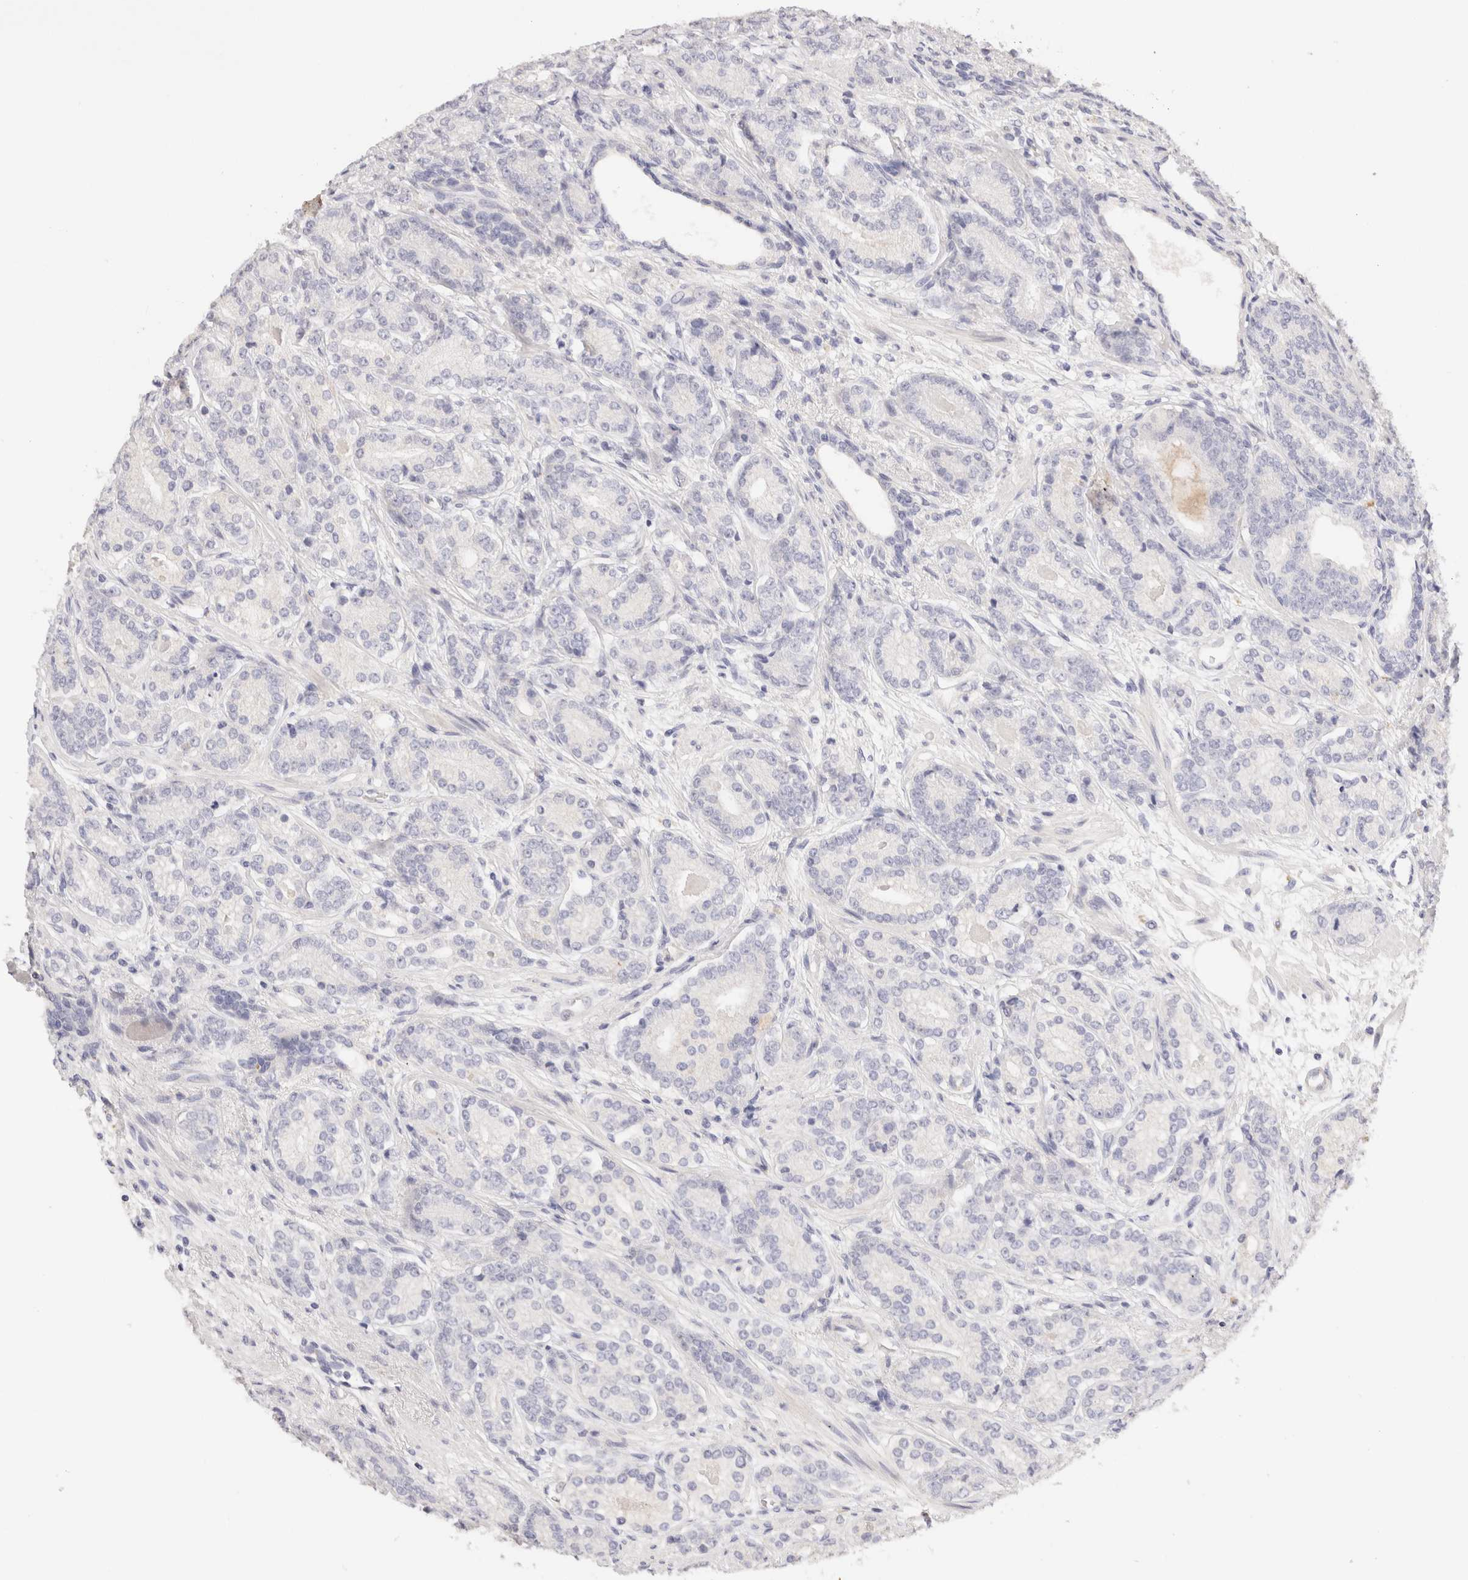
{"staining": {"intensity": "negative", "quantity": "none", "location": "none"}, "tissue": "prostate cancer", "cell_type": "Tumor cells", "image_type": "cancer", "snomed": [{"axis": "morphology", "description": "Adenocarcinoma, High grade"}, {"axis": "topography", "description": "Prostate"}], "caption": "Immunohistochemistry (IHC) micrograph of prostate high-grade adenocarcinoma stained for a protein (brown), which demonstrates no expression in tumor cells.", "gene": "SCGB2A2", "patient": {"sex": "male", "age": 61}}